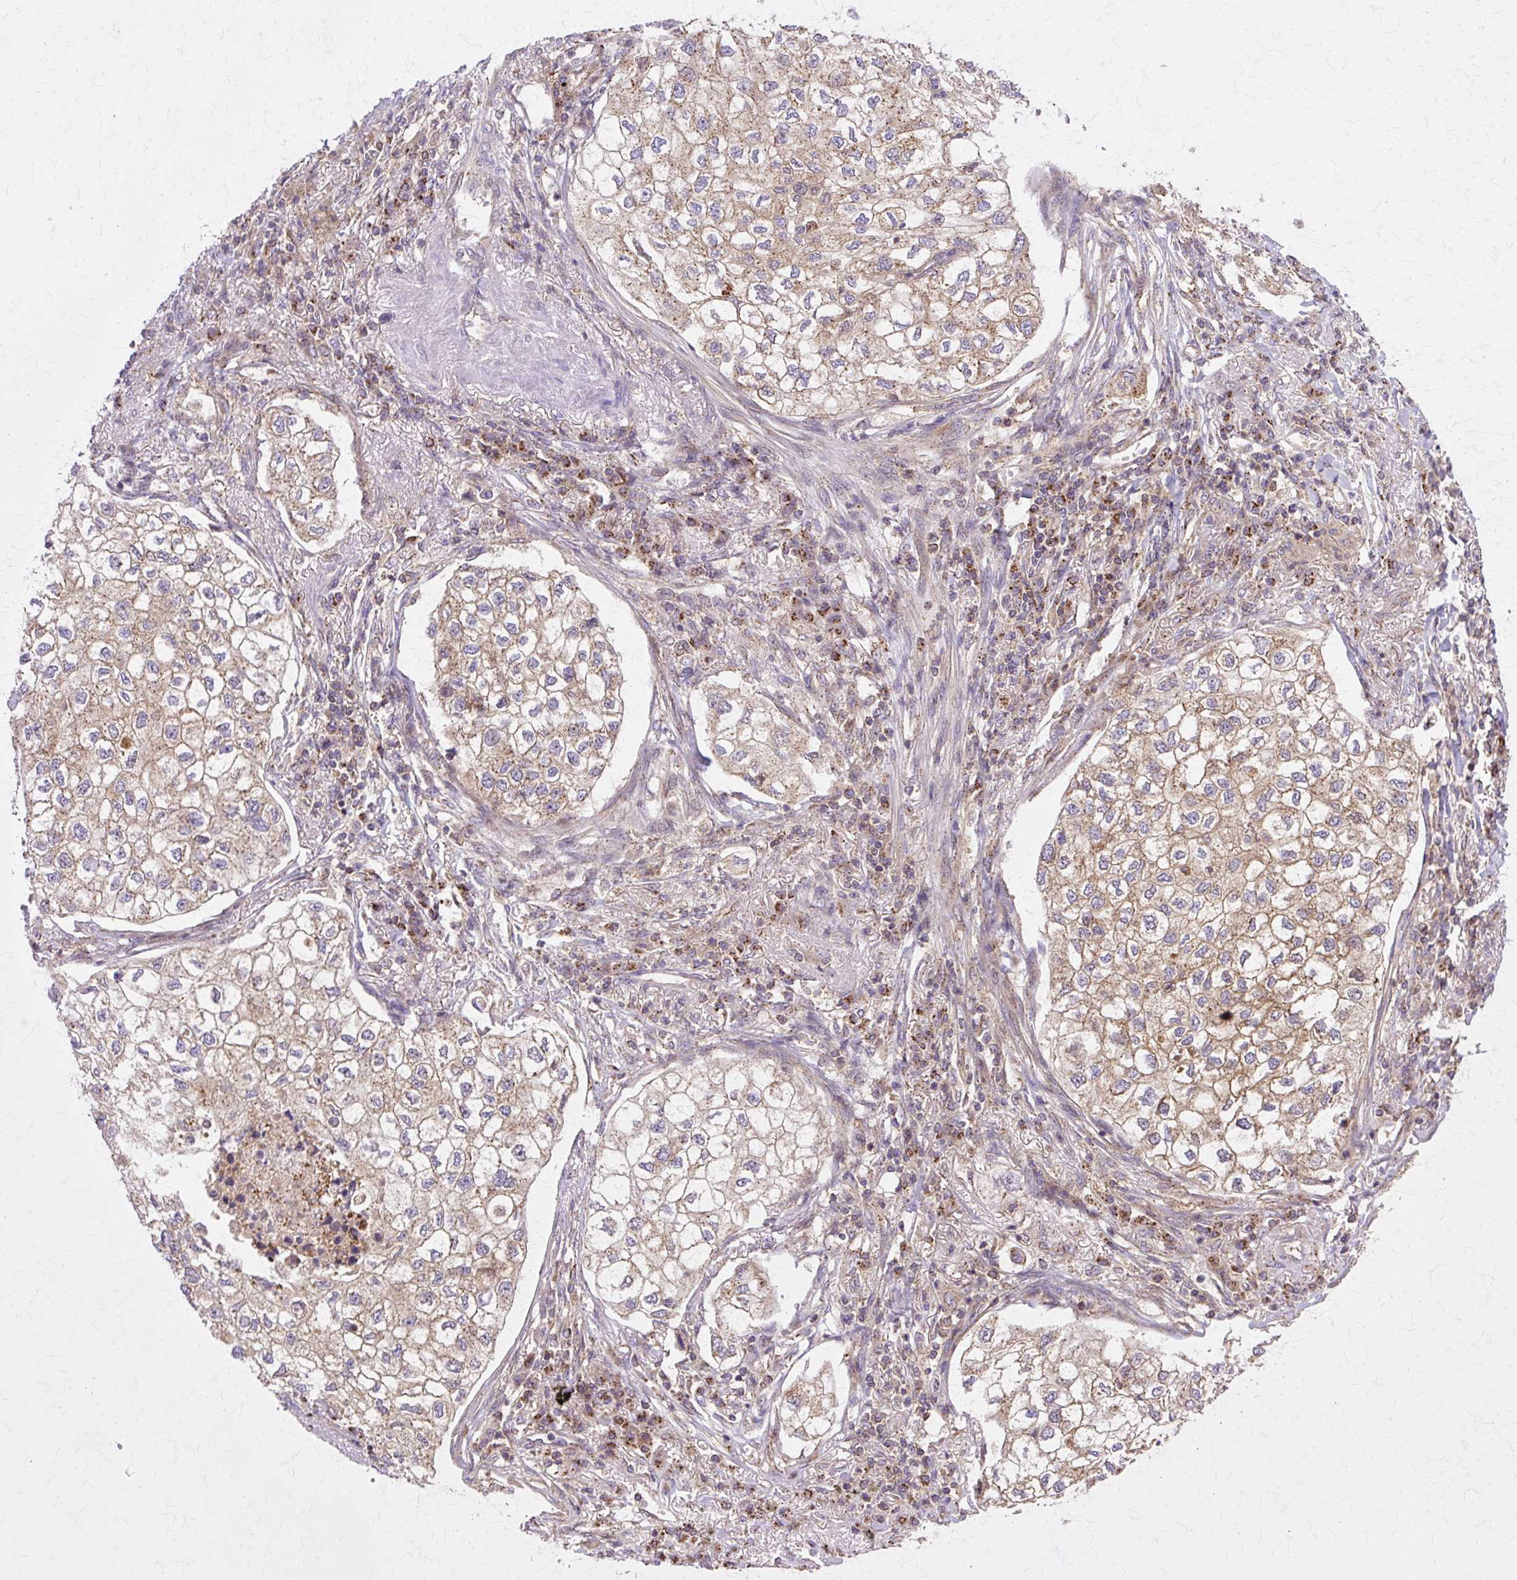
{"staining": {"intensity": "moderate", "quantity": ">75%", "location": "cytoplasmic/membranous"}, "tissue": "lung cancer", "cell_type": "Tumor cells", "image_type": "cancer", "snomed": [{"axis": "morphology", "description": "Adenocarcinoma, NOS"}, {"axis": "topography", "description": "Lung"}], "caption": "The histopathology image demonstrates a brown stain indicating the presence of a protein in the cytoplasmic/membranous of tumor cells in lung cancer. The protein of interest is shown in brown color, while the nuclei are stained blue.", "gene": "COPB1", "patient": {"sex": "male", "age": 63}}